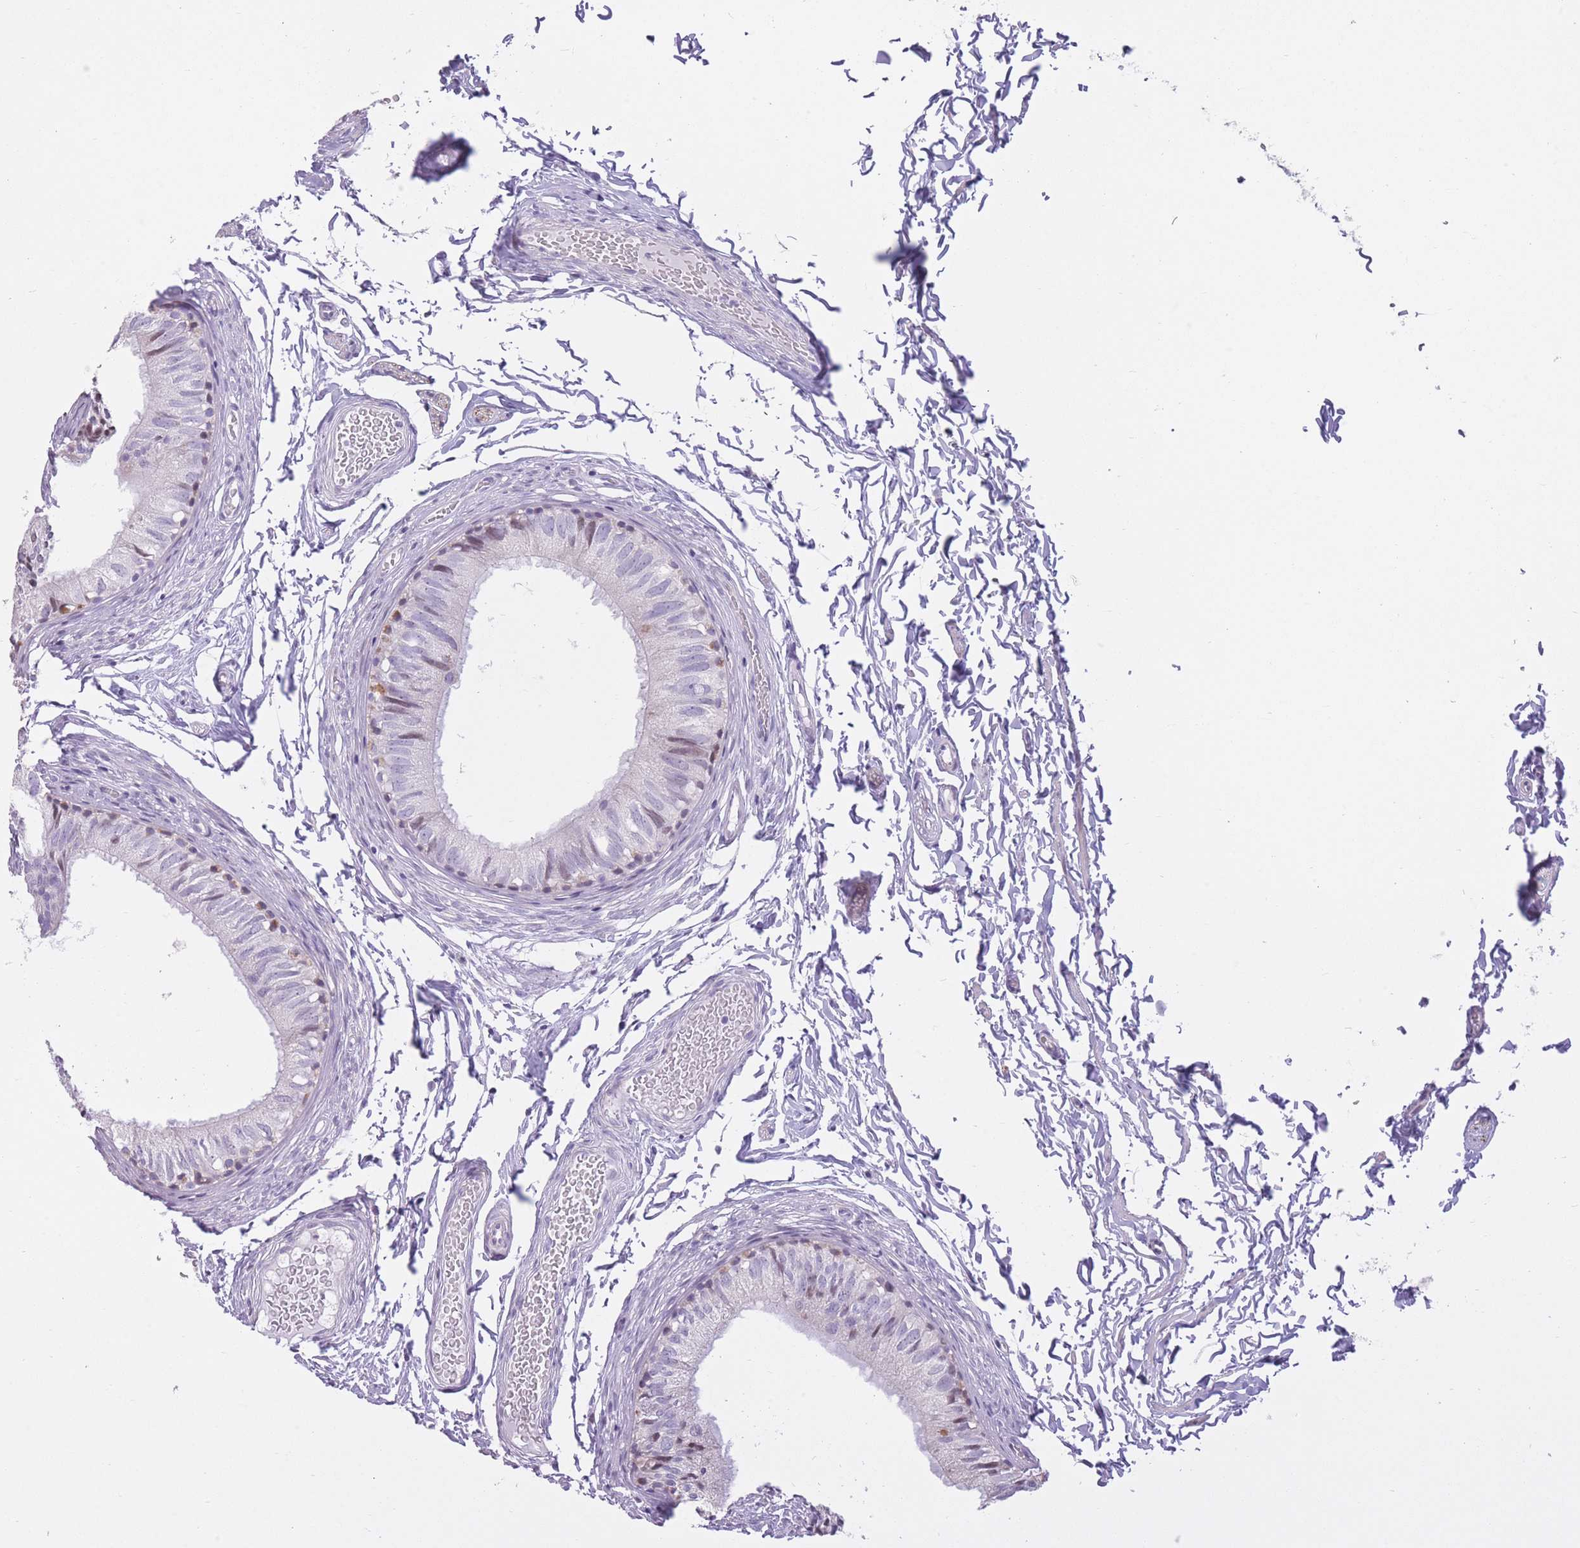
{"staining": {"intensity": "weak", "quantity": "<25%", "location": "cytoplasmic/membranous"}, "tissue": "epididymis", "cell_type": "Glandular cells", "image_type": "normal", "snomed": [{"axis": "morphology", "description": "Normal tissue, NOS"}, {"axis": "topography", "description": "Epididymis"}], "caption": "Immunohistochemistry (IHC) histopathology image of unremarkable epididymis: human epididymis stained with DAB shows no significant protein positivity in glandular cells. (Brightfield microscopy of DAB immunohistochemistry (IHC) at high magnification).", "gene": "WDR70", "patient": {"sex": "male", "age": 37}}